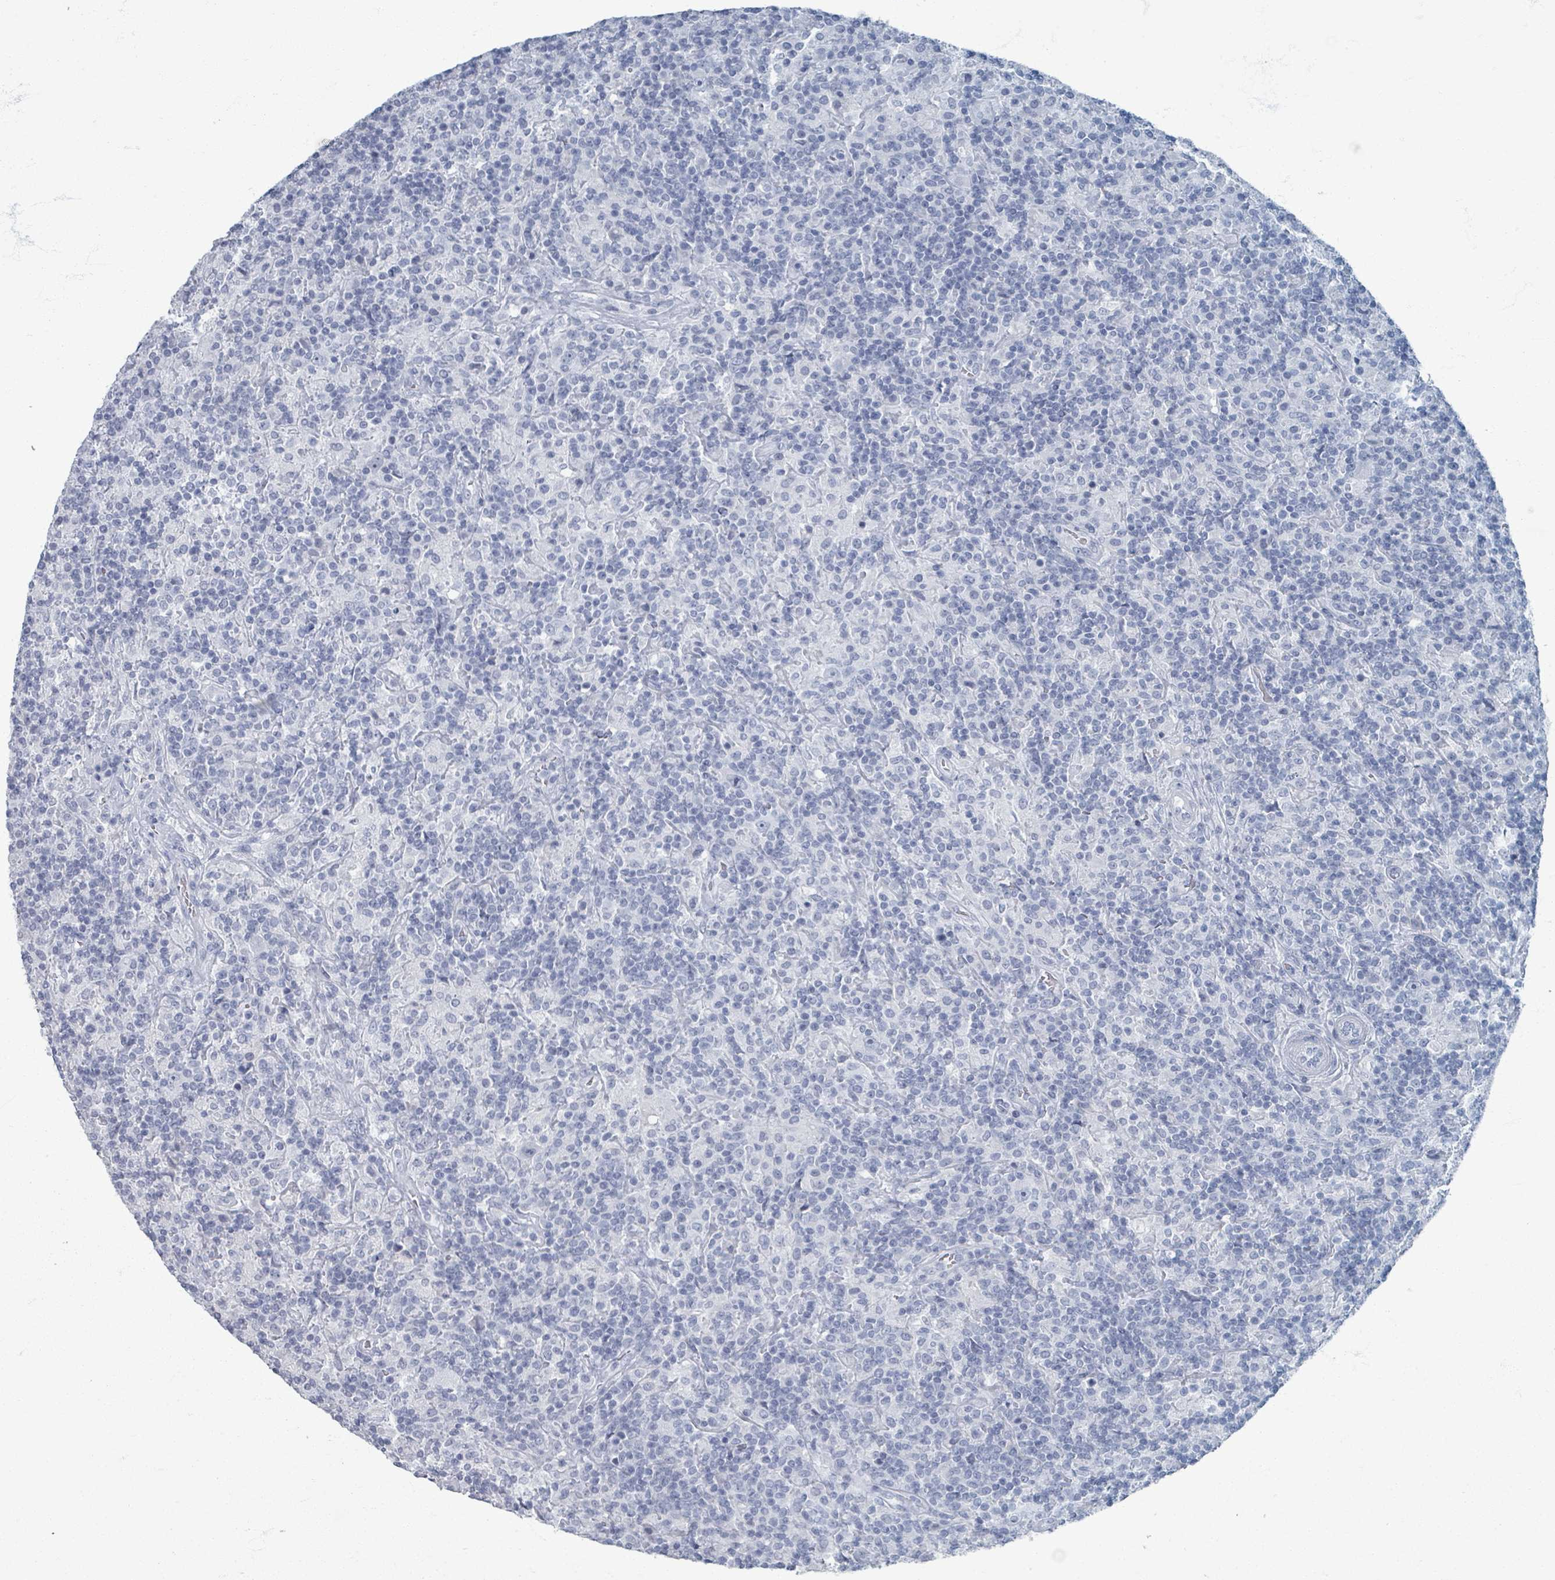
{"staining": {"intensity": "negative", "quantity": "none", "location": "none"}, "tissue": "lymphoma", "cell_type": "Tumor cells", "image_type": "cancer", "snomed": [{"axis": "morphology", "description": "Hodgkin's disease, NOS"}, {"axis": "topography", "description": "Lymph node"}], "caption": "Lymphoma stained for a protein using IHC reveals no staining tumor cells.", "gene": "TAS2R1", "patient": {"sex": "male", "age": 70}}